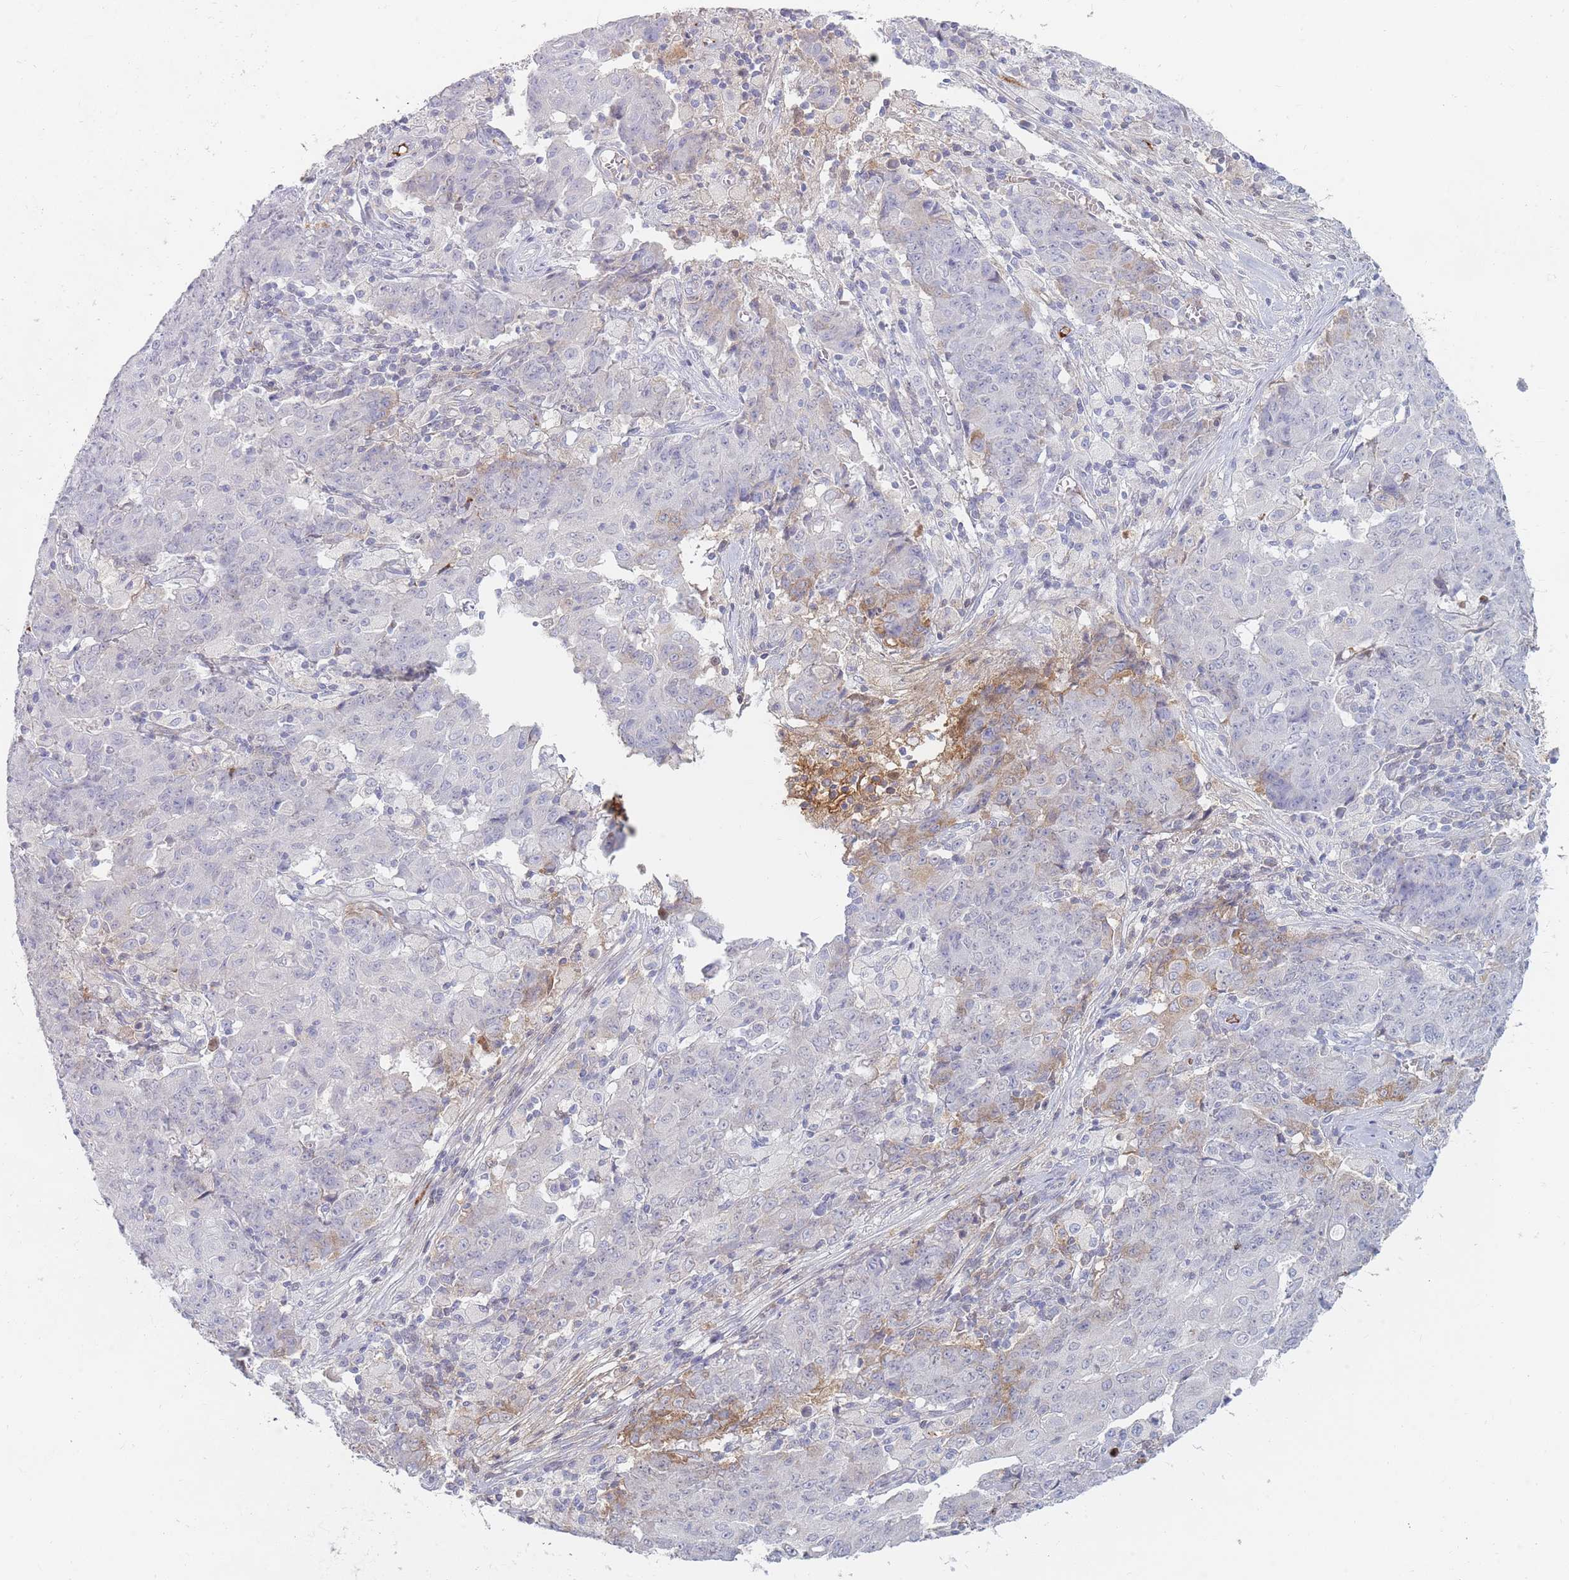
{"staining": {"intensity": "negative", "quantity": "none", "location": "none"}, "tissue": "ovarian cancer", "cell_type": "Tumor cells", "image_type": "cancer", "snomed": [{"axis": "morphology", "description": "Carcinoma, endometroid"}, {"axis": "topography", "description": "Ovary"}], "caption": "Immunohistochemistry photomicrograph of ovarian cancer (endometroid carcinoma) stained for a protein (brown), which displays no positivity in tumor cells.", "gene": "PRG4", "patient": {"sex": "female", "age": 42}}